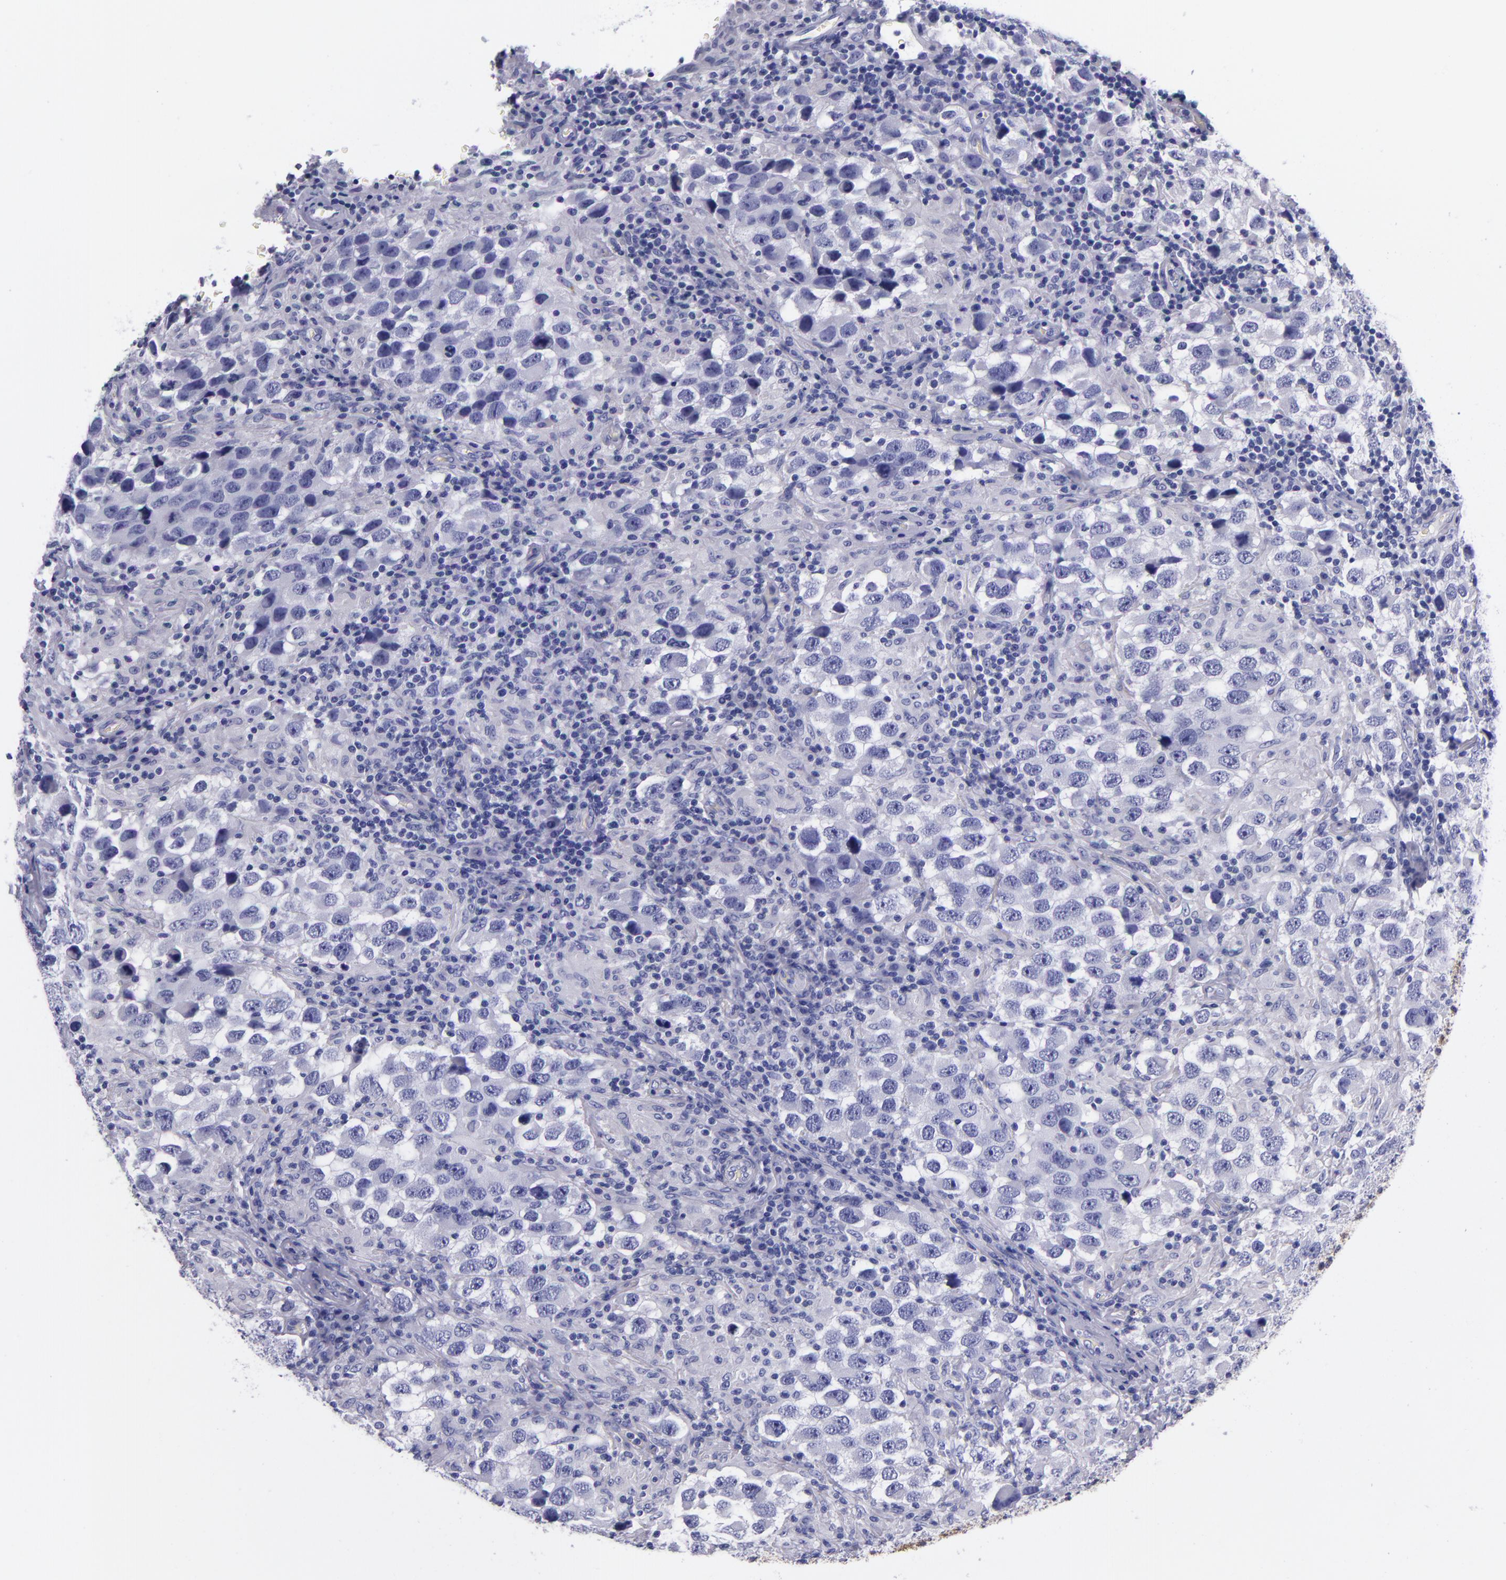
{"staining": {"intensity": "negative", "quantity": "none", "location": "none"}, "tissue": "testis cancer", "cell_type": "Tumor cells", "image_type": "cancer", "snomed": [{"axis": "morphology", "description": "Carcinoma, Embryonal, NOS"}, {"axis": "topography", "description": "Testis"}], "caption": "Testis cancer was stained to show a protein in brown. There is no significant positivity in tumor cells.", "gene": "SV2A", "patient": {"sex": "male", "age": 21}}